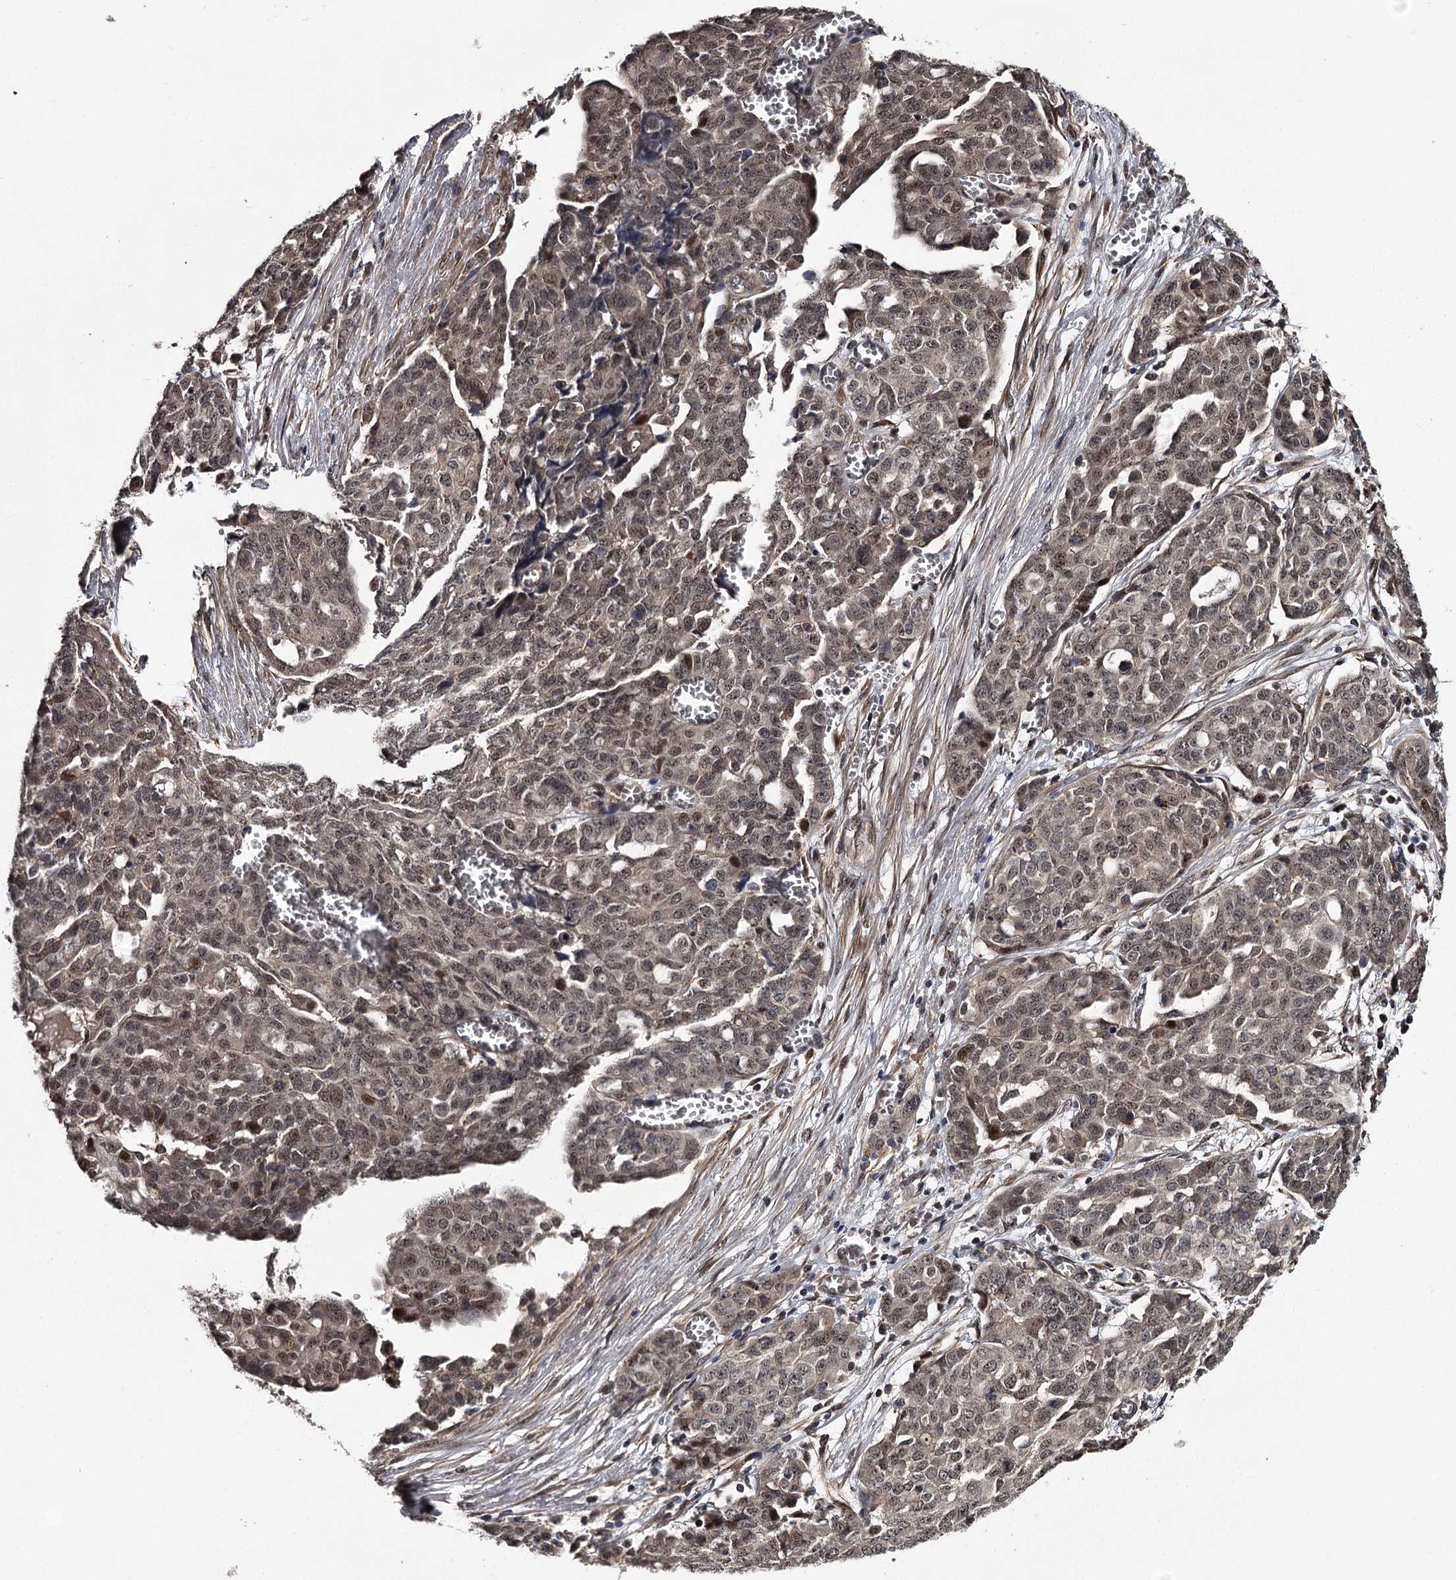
{"staining": {"intensity": "moderate", "quantity": "<25%", "location": "nuclear"}, "tissue": "ovarian cancer", "cell_type": "Tumor cells", "image_type": "cancer", "snomed": [{"axis": "morphology", "description": "Cystadenocarcinoma, serous, NOS"}, {"axis": "topography", "description": "Soft tissue"}, {"axis": "topography", "description": "Ovary"}], "caption": "The immunohistochemical stain labels moderate nuclear expression in tumor cells of ovarian serous cystadenocarcinoma tissue.", "gene": "MAML3", "patient": {"sex": "female", "age": 57}}